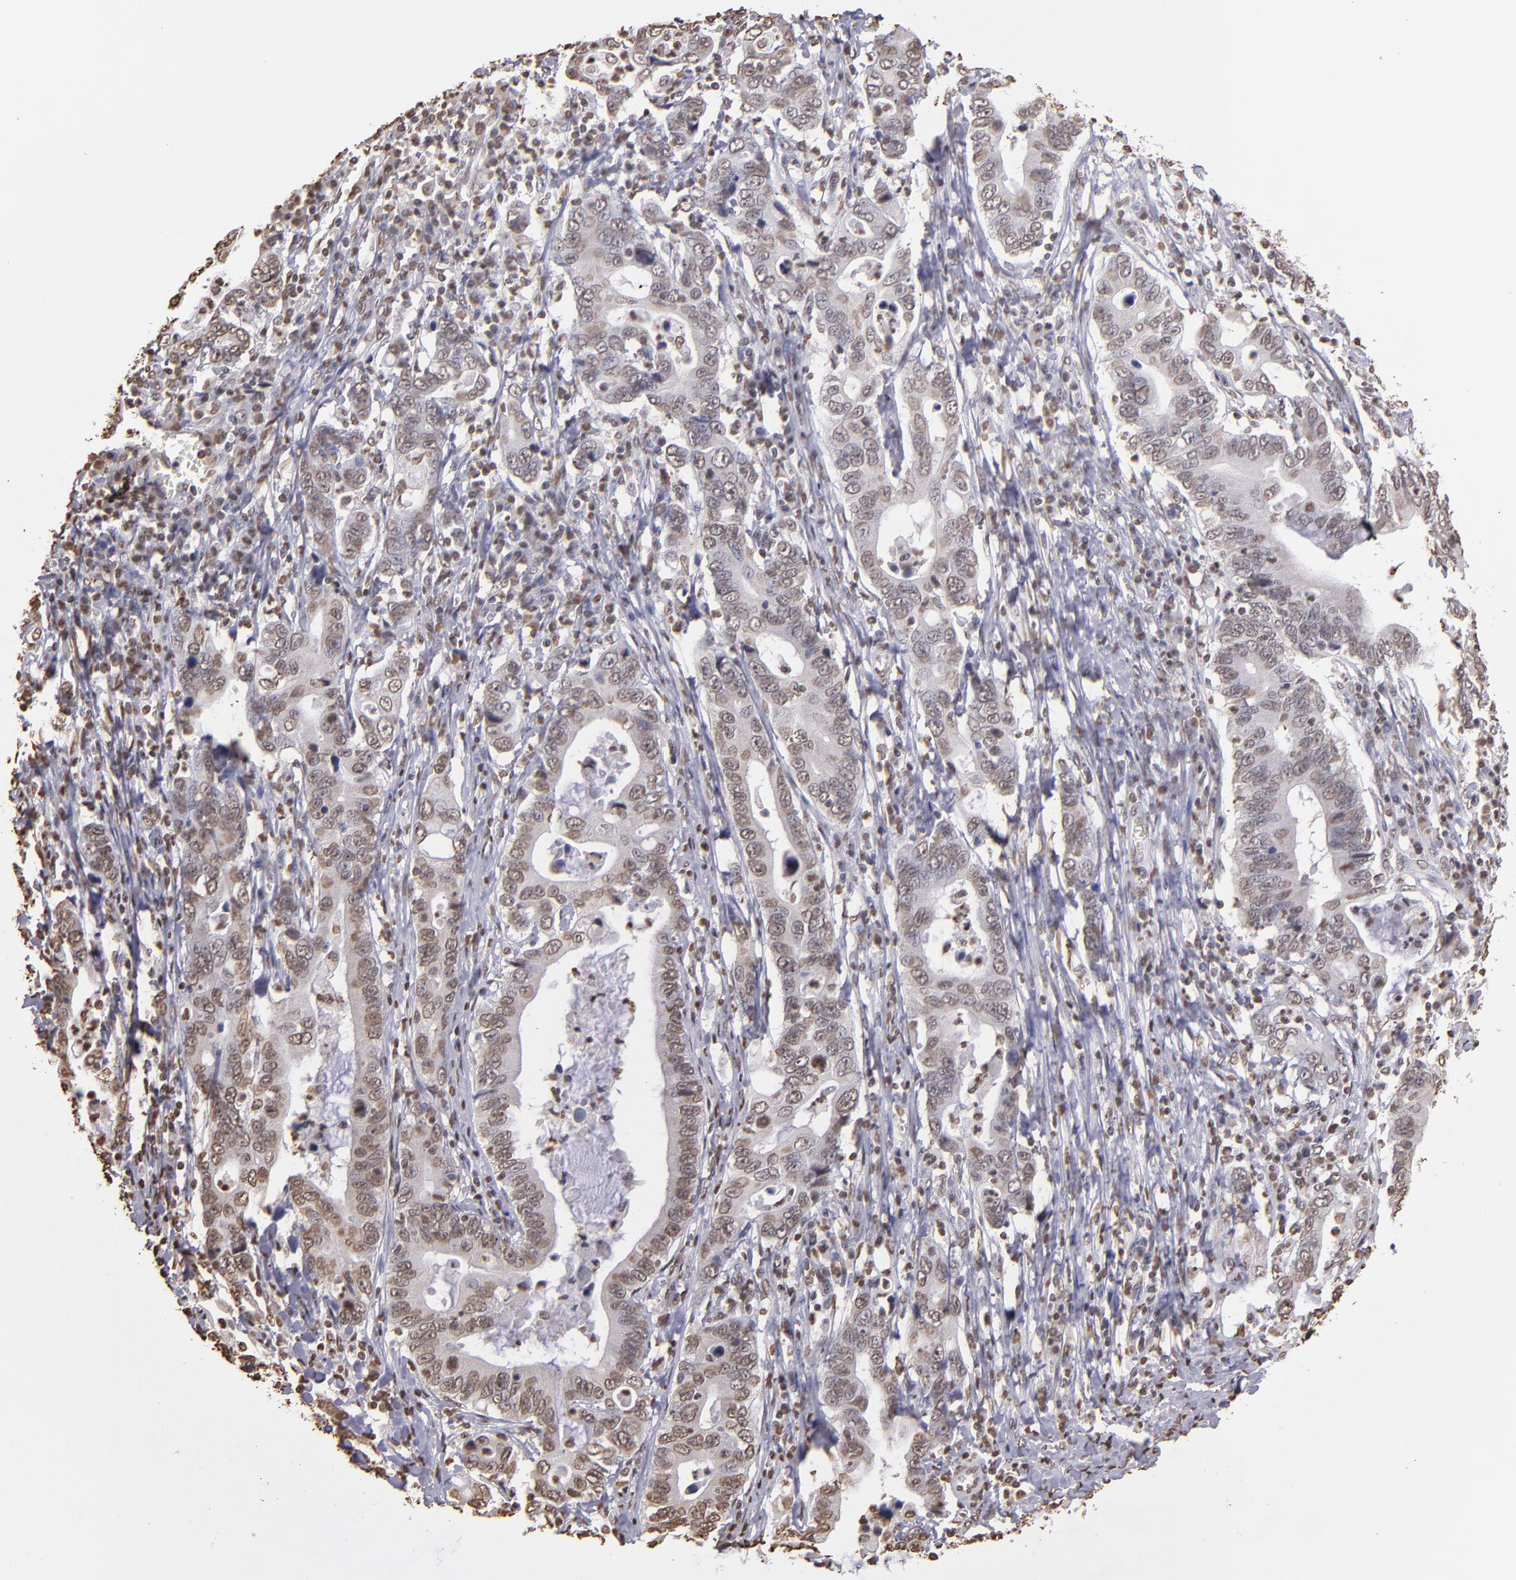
{"staining": {"intensity": "moderate", "quantity": ">75%", "location": "nuclear"}, "tissue": "stomach cancer", "cell_type": "Tumor cells", "image_type": "cancer", "snomed": [{"axis": "morphology", "description": "Adenocarcinoma, NOS"}, {"axis": "topography", "description": "Stomach, upper"}], "caption": "Adenocarcinoma (stomach) was stained to show a protein in brown. There is medium levels of moderate nuclear expression in about >75% of tumor cells.", "gene": "LBX1", "patient": {"sex": "male", "age": 63}}